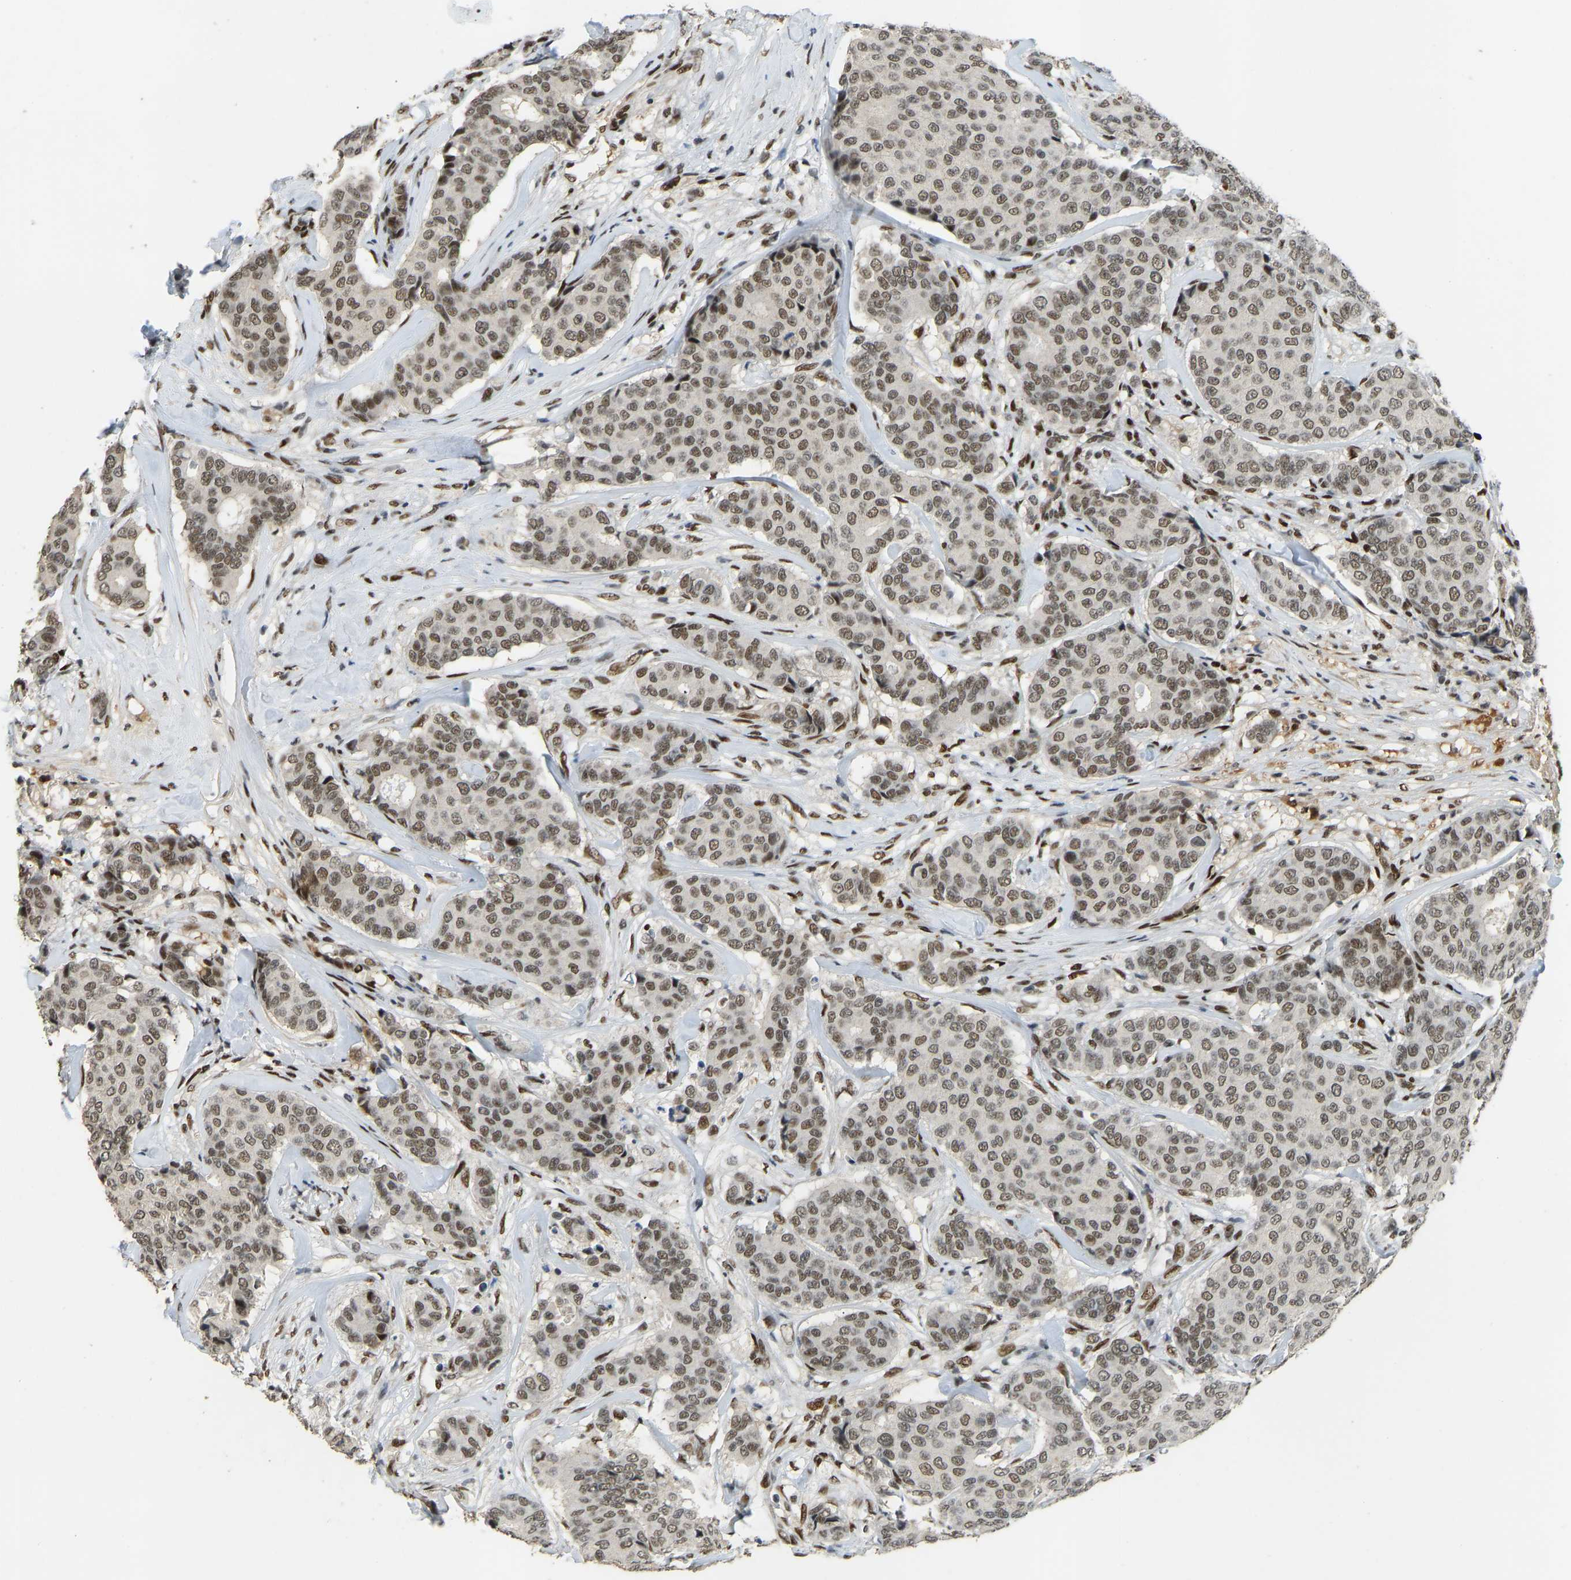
{"staining": {"intensity": "moderate", "quantity": ">75%", "location": "nuclear"}, "tissue": "breast cancer", "cell_type": "Tumor cells", "image_type": "cancer", "snomed": [{"axis": "morphology", "description": "Duct carcinoma"}, {"axis": "topography", "description": "Breast"}], "caption": "IHC (DAB) staining of human intraductal carcinoma (breast) demonstrates moderate nuclear protein expression in approximately >75% of tumor cells. The protein is stained brown, and the nuclei are stained in blue (DAB IHC with brightfield microscopy, high magnification).", "gene": "FOXK1", "patient": {"sex": "female", "age": 75}}